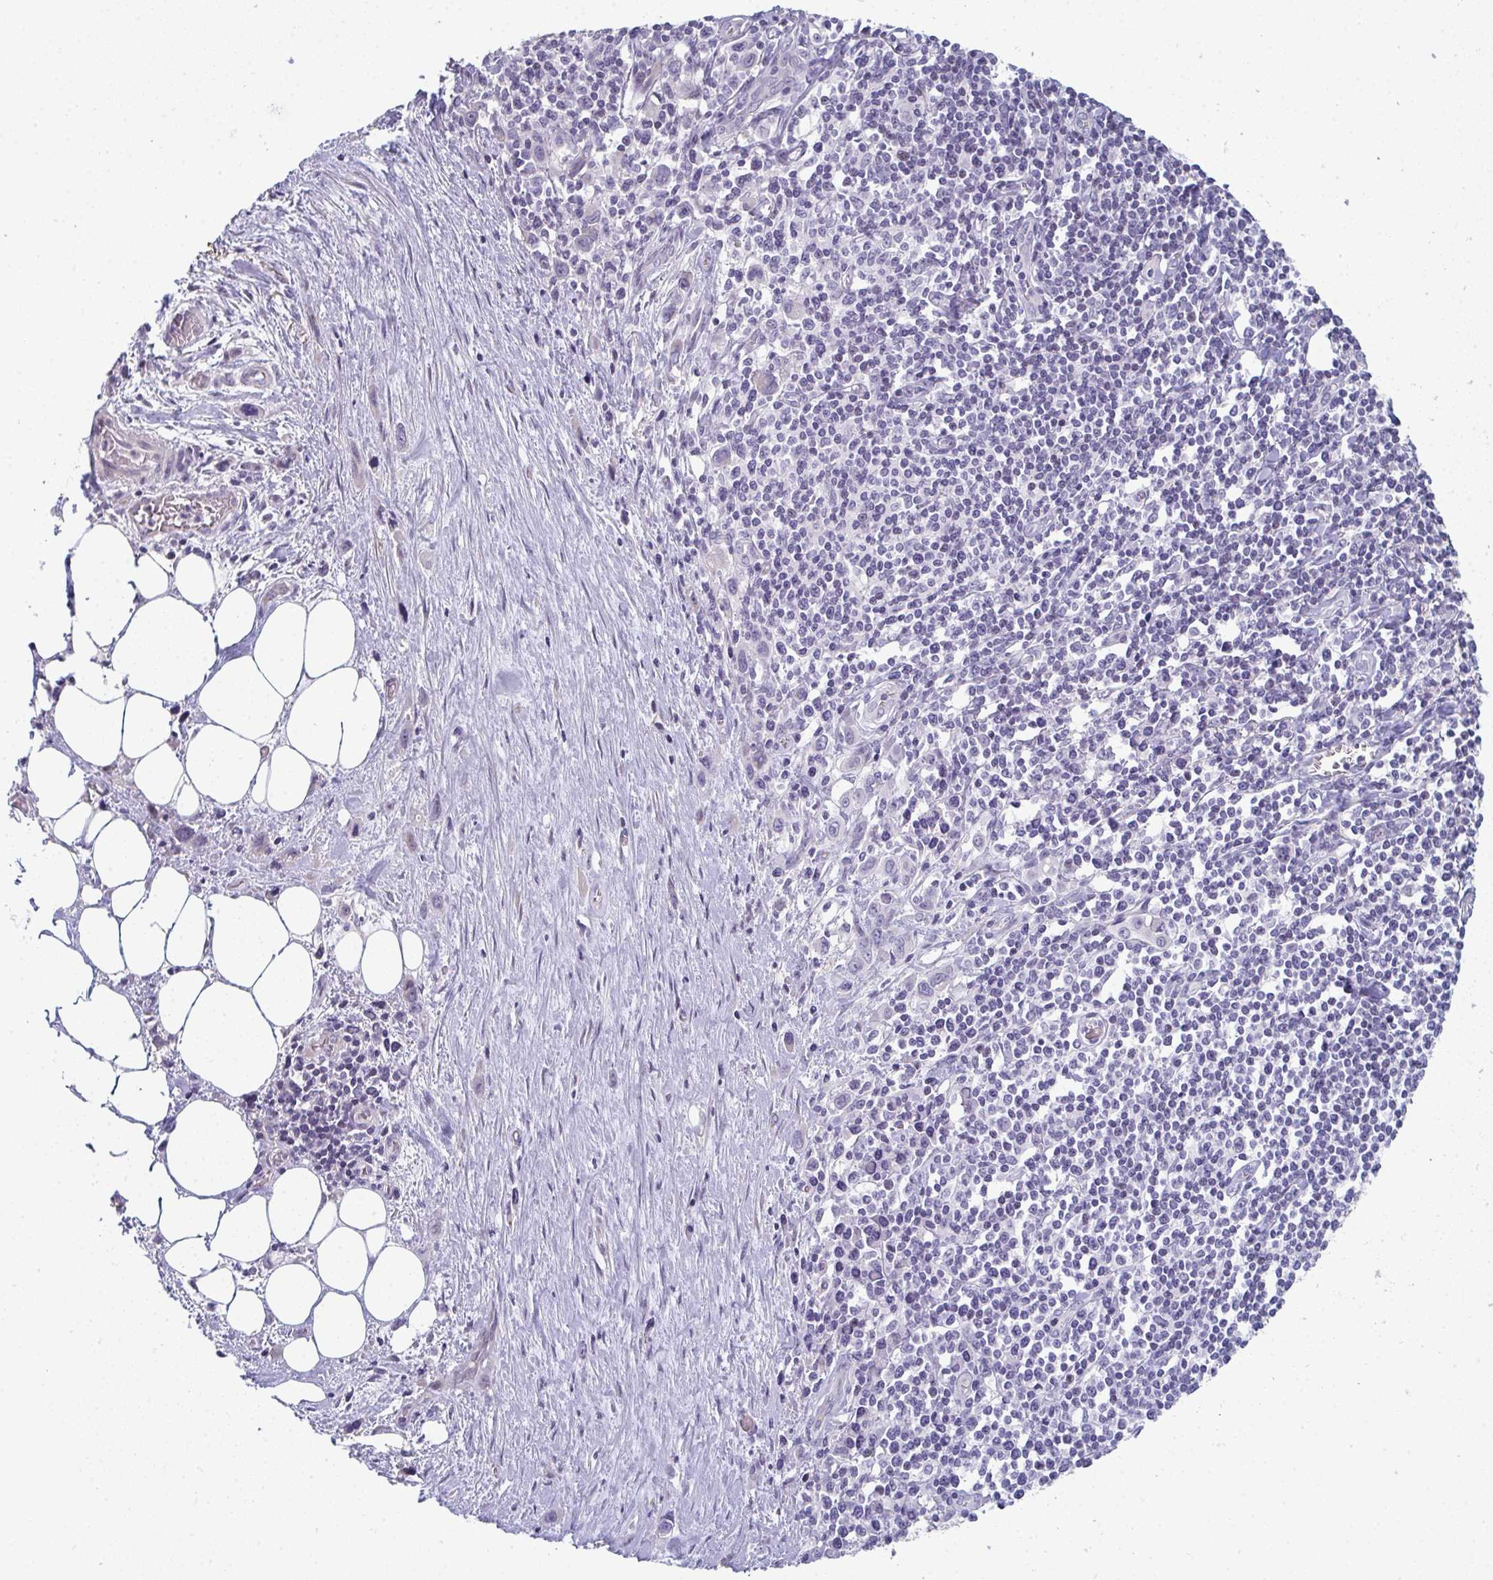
{"staining": {"intensity": "negative", "quantity": "none", "location": "none"}, "tissue": "stomach cancer", "cell_type": "Tumor cells", "image_type": "cancer", "snomed": [{"axis": "morphology", "description": "Adenocarcinoma, NOS"}, {"axis": "topography", "description": "Stomach, upper"}], "caption": "Stomach adenocarcinoma stained for a protein using immunohistochemistry shows no positivity tumor cells.", "gene": "A1CF", "patient": {"sex": "male", "age": 75}}